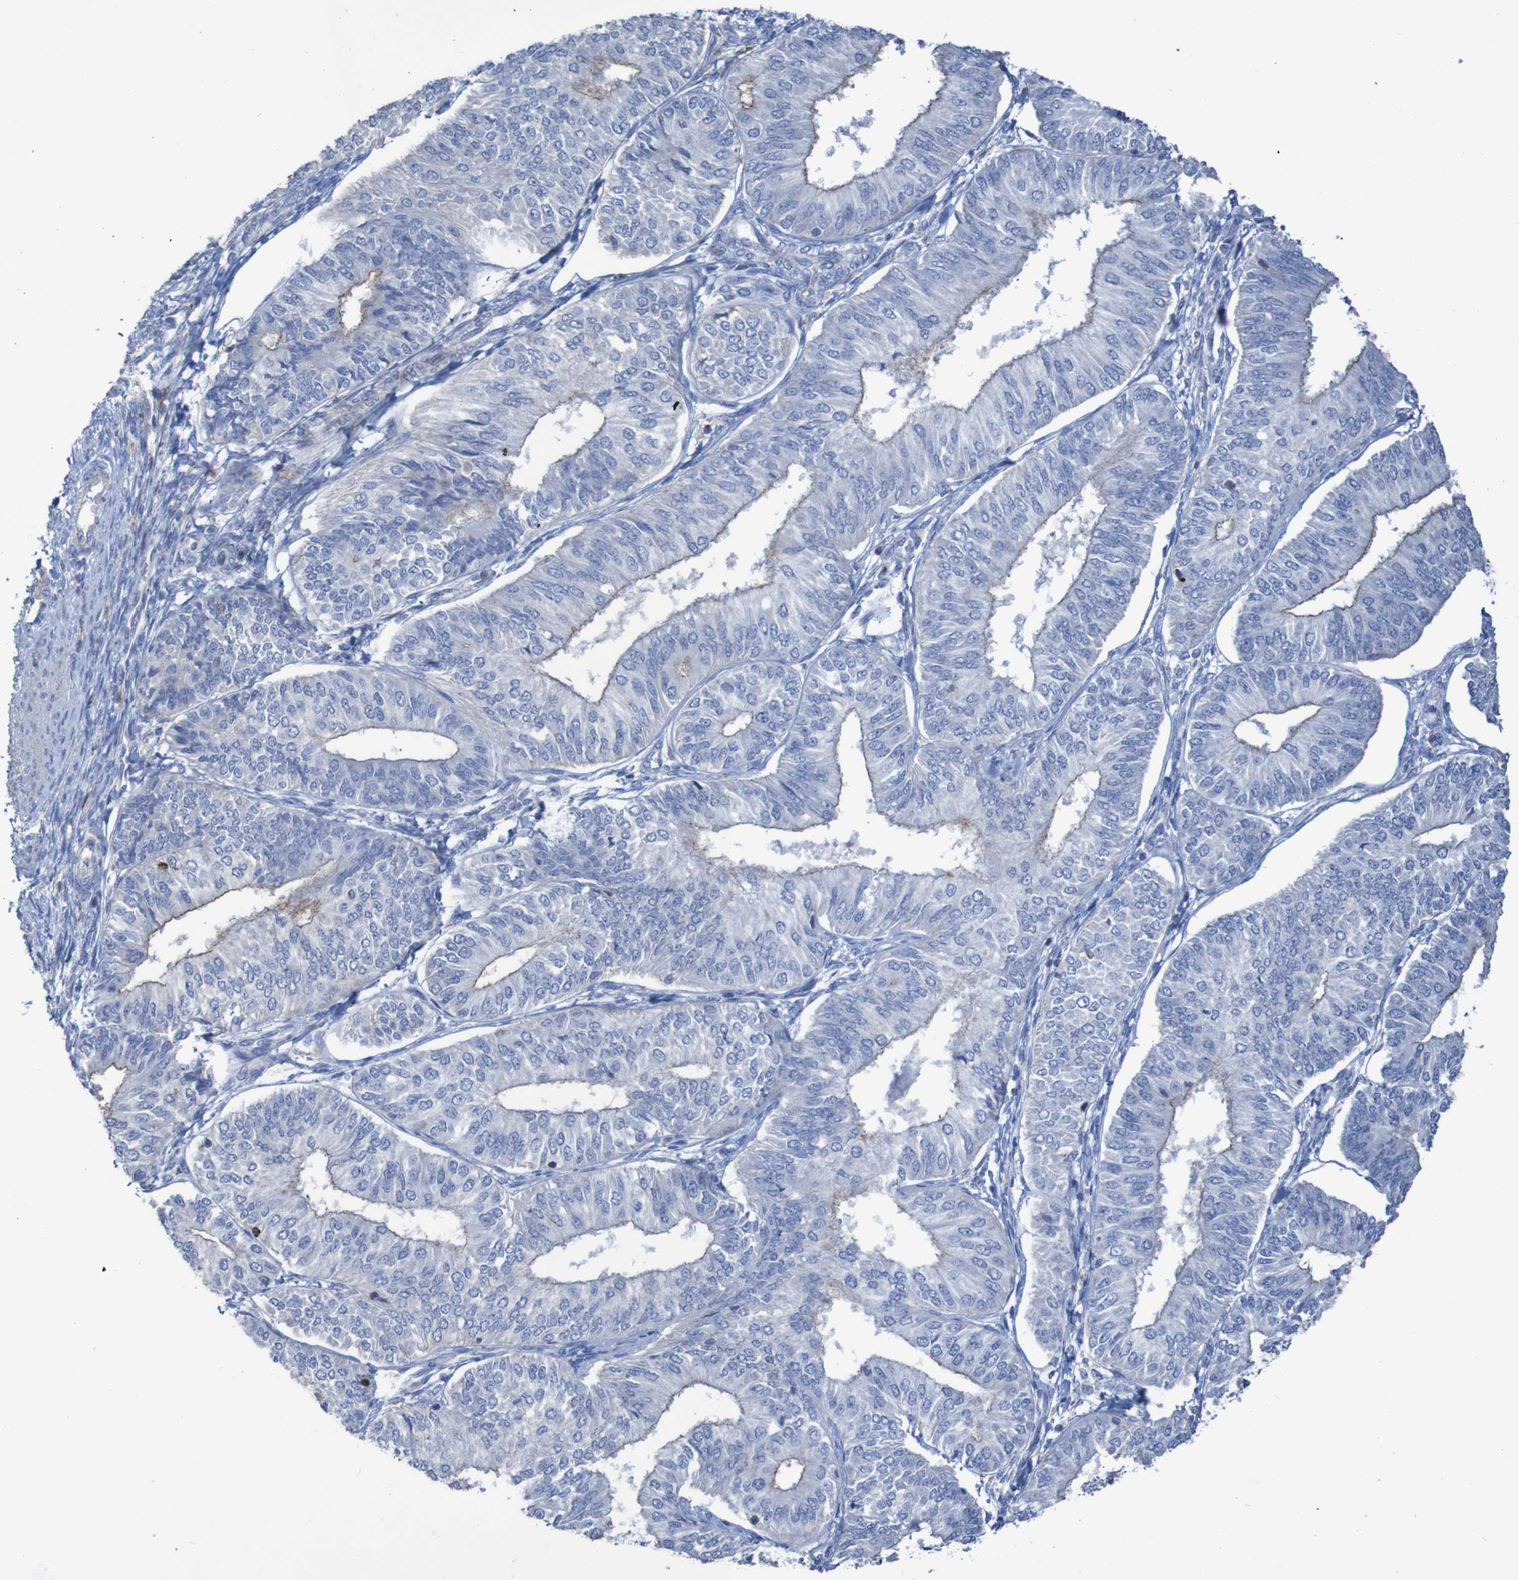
{"staining": {"intensity": "negative", "quantity": "none", "location": "none"}, "tissue": "endometrial cancer", "cell_type": "Tumor cells", "image_type": "cancer", "snomed": [{"axis": "morphology", "description": "Adenocarcinoma, NOS"}, {"axis": "topography", "description": "Endometrium"}], "caption": "Immunohistochemistry (IHC) photomicrograph of neoplastic tissue: endometrial adenocarcinoma stained with DAB (3,3'-diaminobenzidine) exhibits no significant protein positivity in tumor cells.", "gene": "RNF182", "patient": {"sex": "female", "age": 58}}